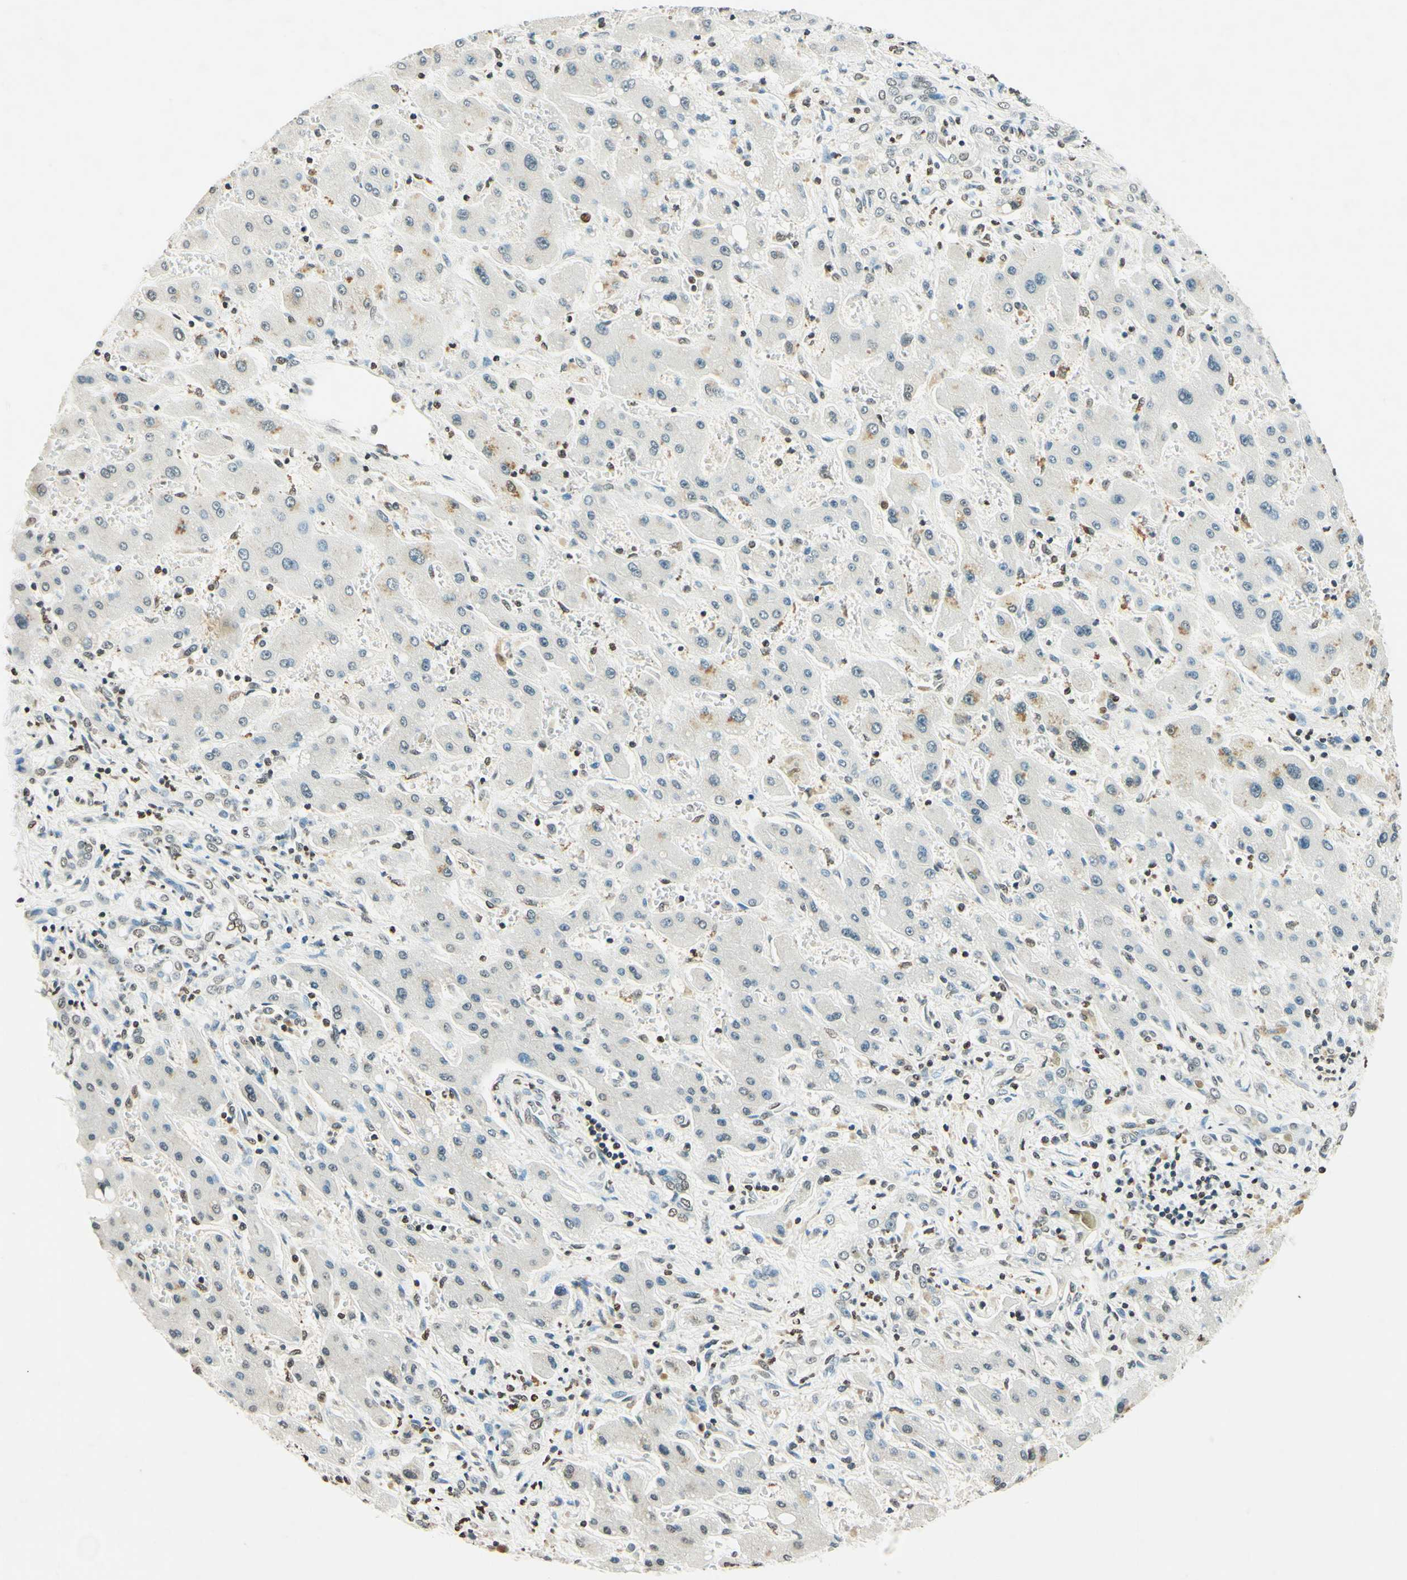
{"staining": {"intensity": "weak", "quantity": "<25%", "location": "nuclear"}, "tissue": "liver cancer", "cell_type": "Tumor cells", "image_type": "cancer", "snomed": [{"axis": "morphology", "description": "Cholangiocarcinoma"}, {"axis": "topography", "description": "Liver"}], "caption": "This is an immunohistochemistry micrograph of liver cancer. There is no expression in tumor cells.", "gene": "MSH2", "patient": {"sex": "male", "age": 50}}